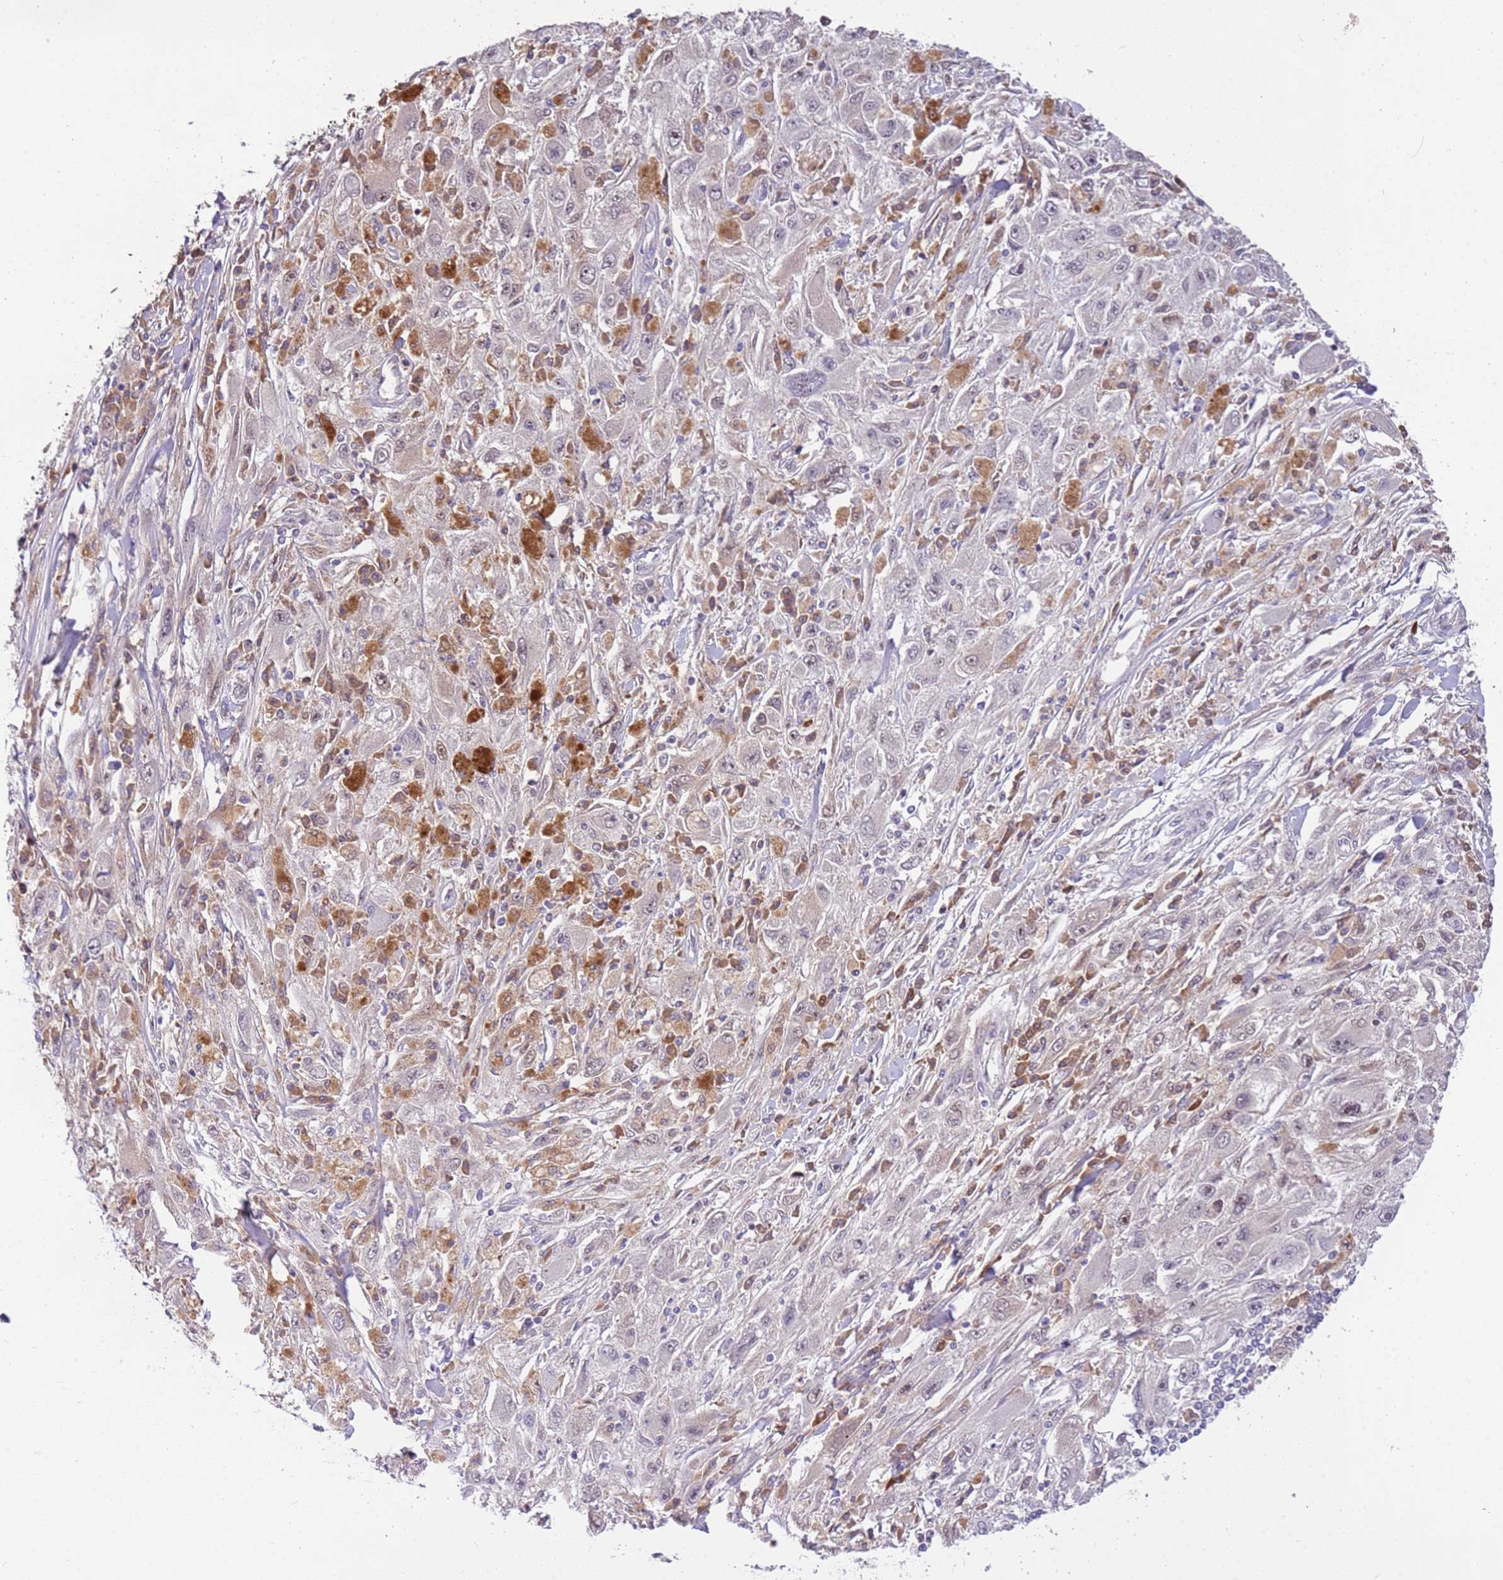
{"staining": {"intensity": "moderate", "quantity": "<25%", "location": "cytoplasmic/membranous"}, "tissue": "melanoma", "cell_type": "Tumor cells", "image_type": "cancer", "snomed": [{"axis": "morphology", "description": "Malignant melanoma, Metastatic site"}, {"axis": "topography", "description": "Skin"}], "caption": "This micrograph displays immunohistochemistry staining of melanoma, with low moderate cytoplasmic/membranous staining in about <25% of tumor cells.", "gene": "MAGEF1", "patient": {"sex": "male", "age": 53}}